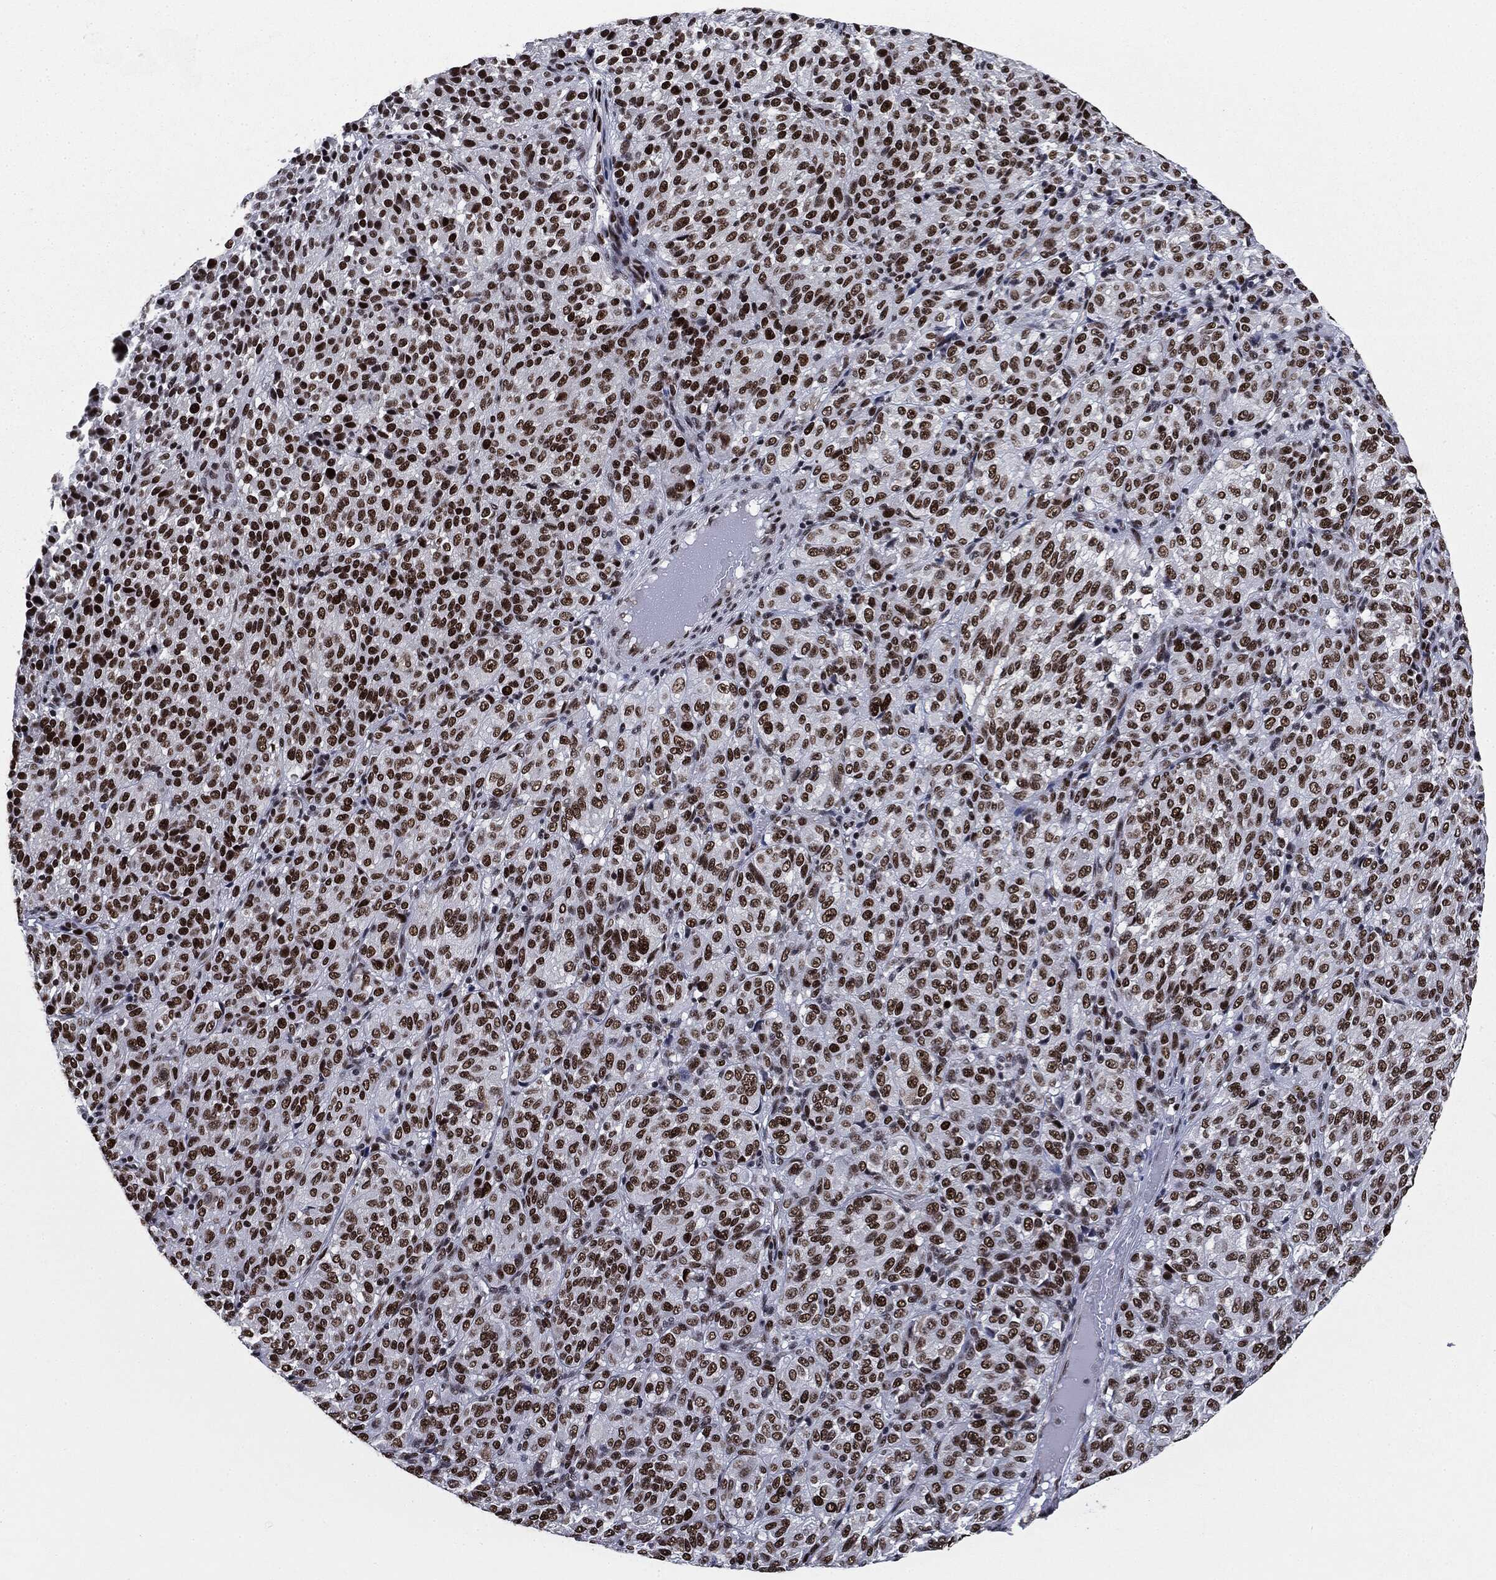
{"staining": {"intensity": "strong", "quantity": ">75%", "location": "nuclear"}, "tissue": "melanoma", "cell_type": "Tumor cells", "image_type": "cancer", "snomed": [{"axis": "morphology", "description": "Malignant melanoma, Metastatic site"}, {"axis": "topography", "description": "Brain"}], "caption": "Tumor cells reveal high levels of strong nuclear positivity in about >75% of cells in melanoma.", "gene": "MSH2", "patient": {"sex": "female", "age": 56}}